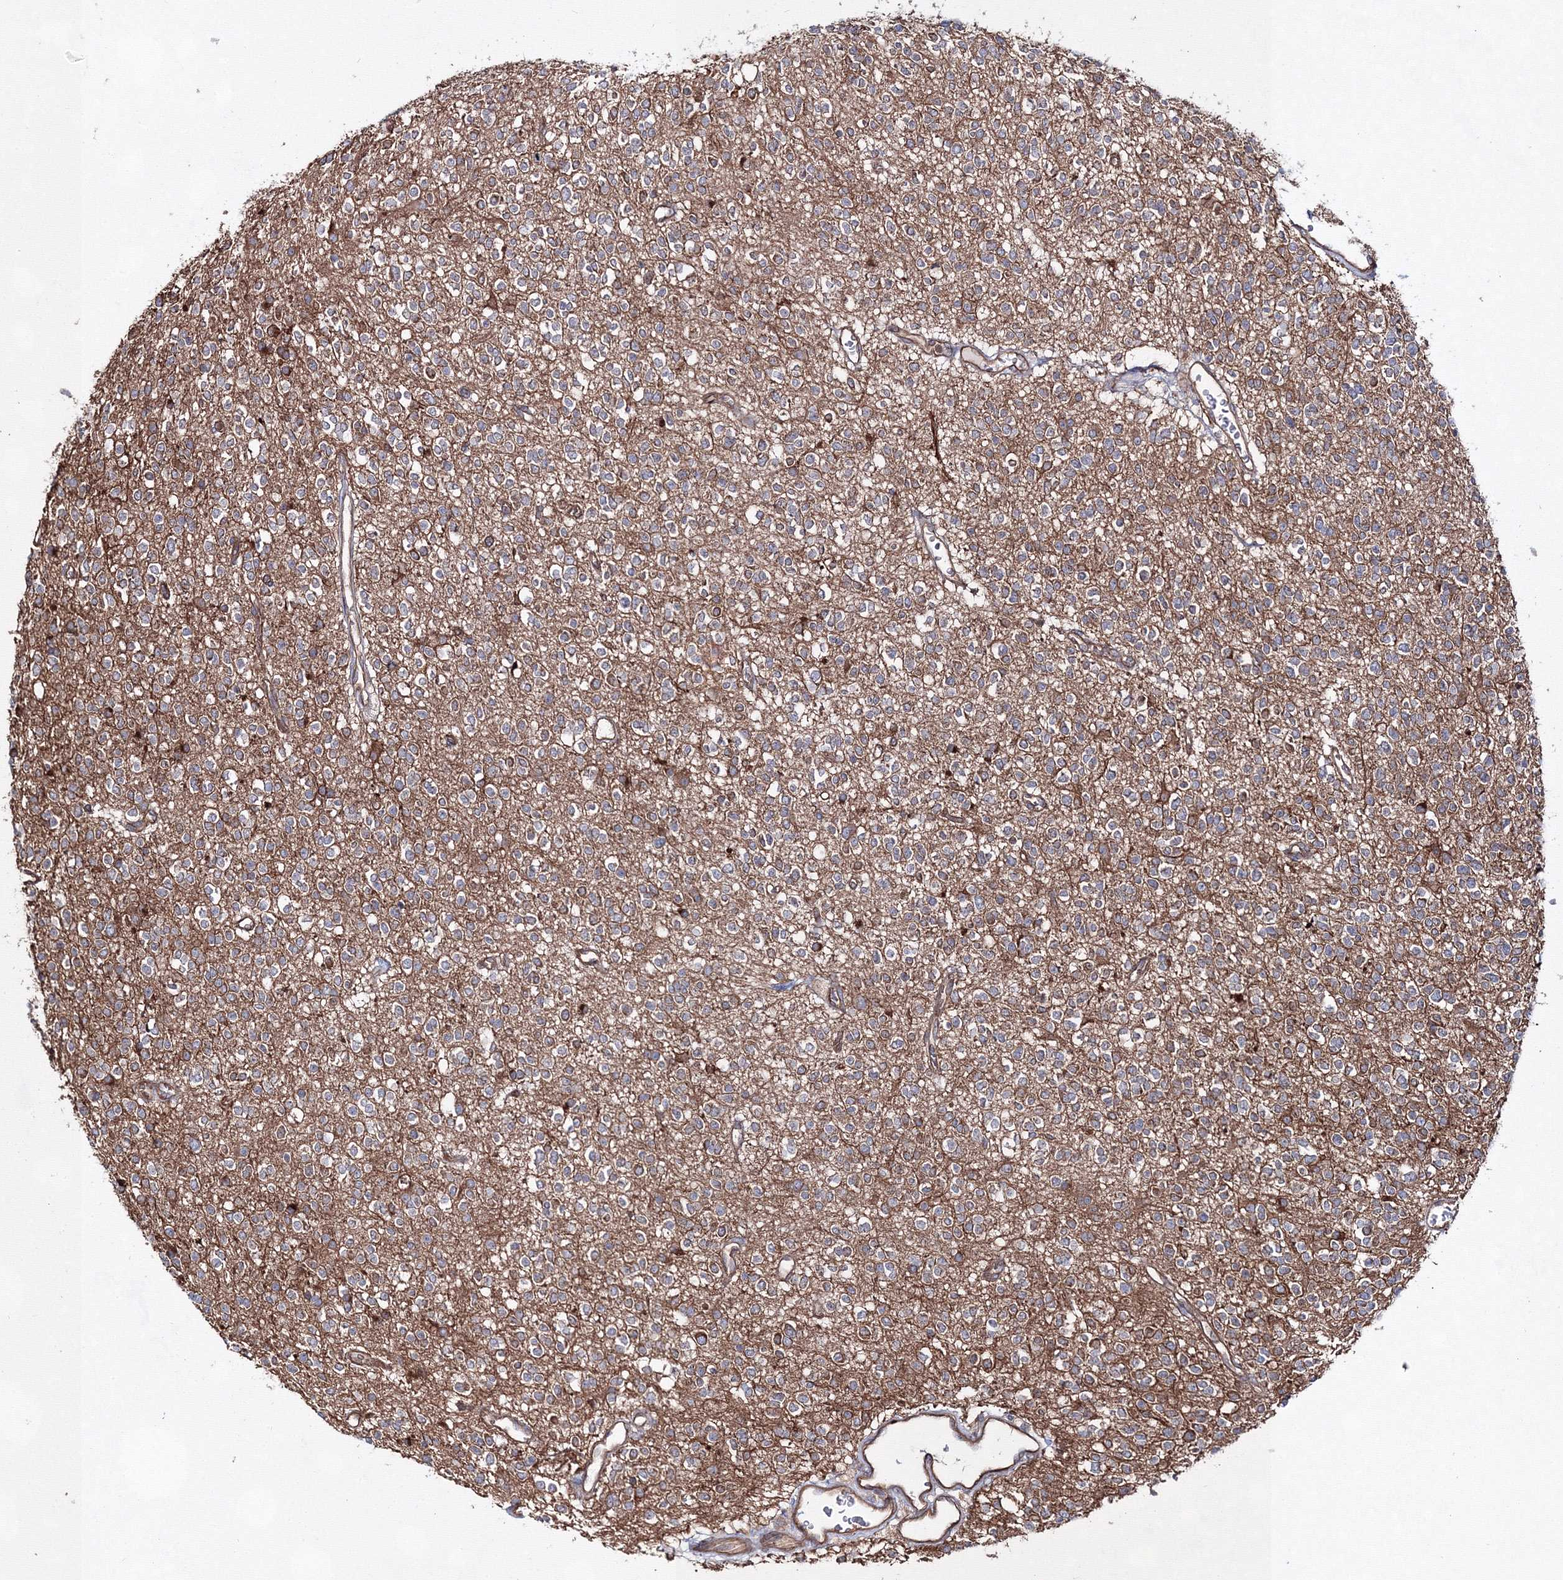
{"staining": {"intensity": "moderate", "quantity": "<25%", "location": "cytoplasmic/membranous"}, "tissue": "glioma", "cell_type": "Tumor cells", "image_type": "cancer", "snomed": [{"axis": "morphology", "description": "Glioma, malignant, High grade"}, {"axis": "topography", "description": "Brain"}], "caption": "Malignant high-grade glioma tissue shows moderate cytoplasmic/membranous positivity in about <25% of tumor cells, visualized by immunohistochemistry. The staining was performed using DAB (3,3'-diaminobenzidine), with brown indicating positive protein expression. Nuclei are stained blue with hematoxylin.", "gene": "EXOC6", "patient": {"sex": "male", "age": 34}}